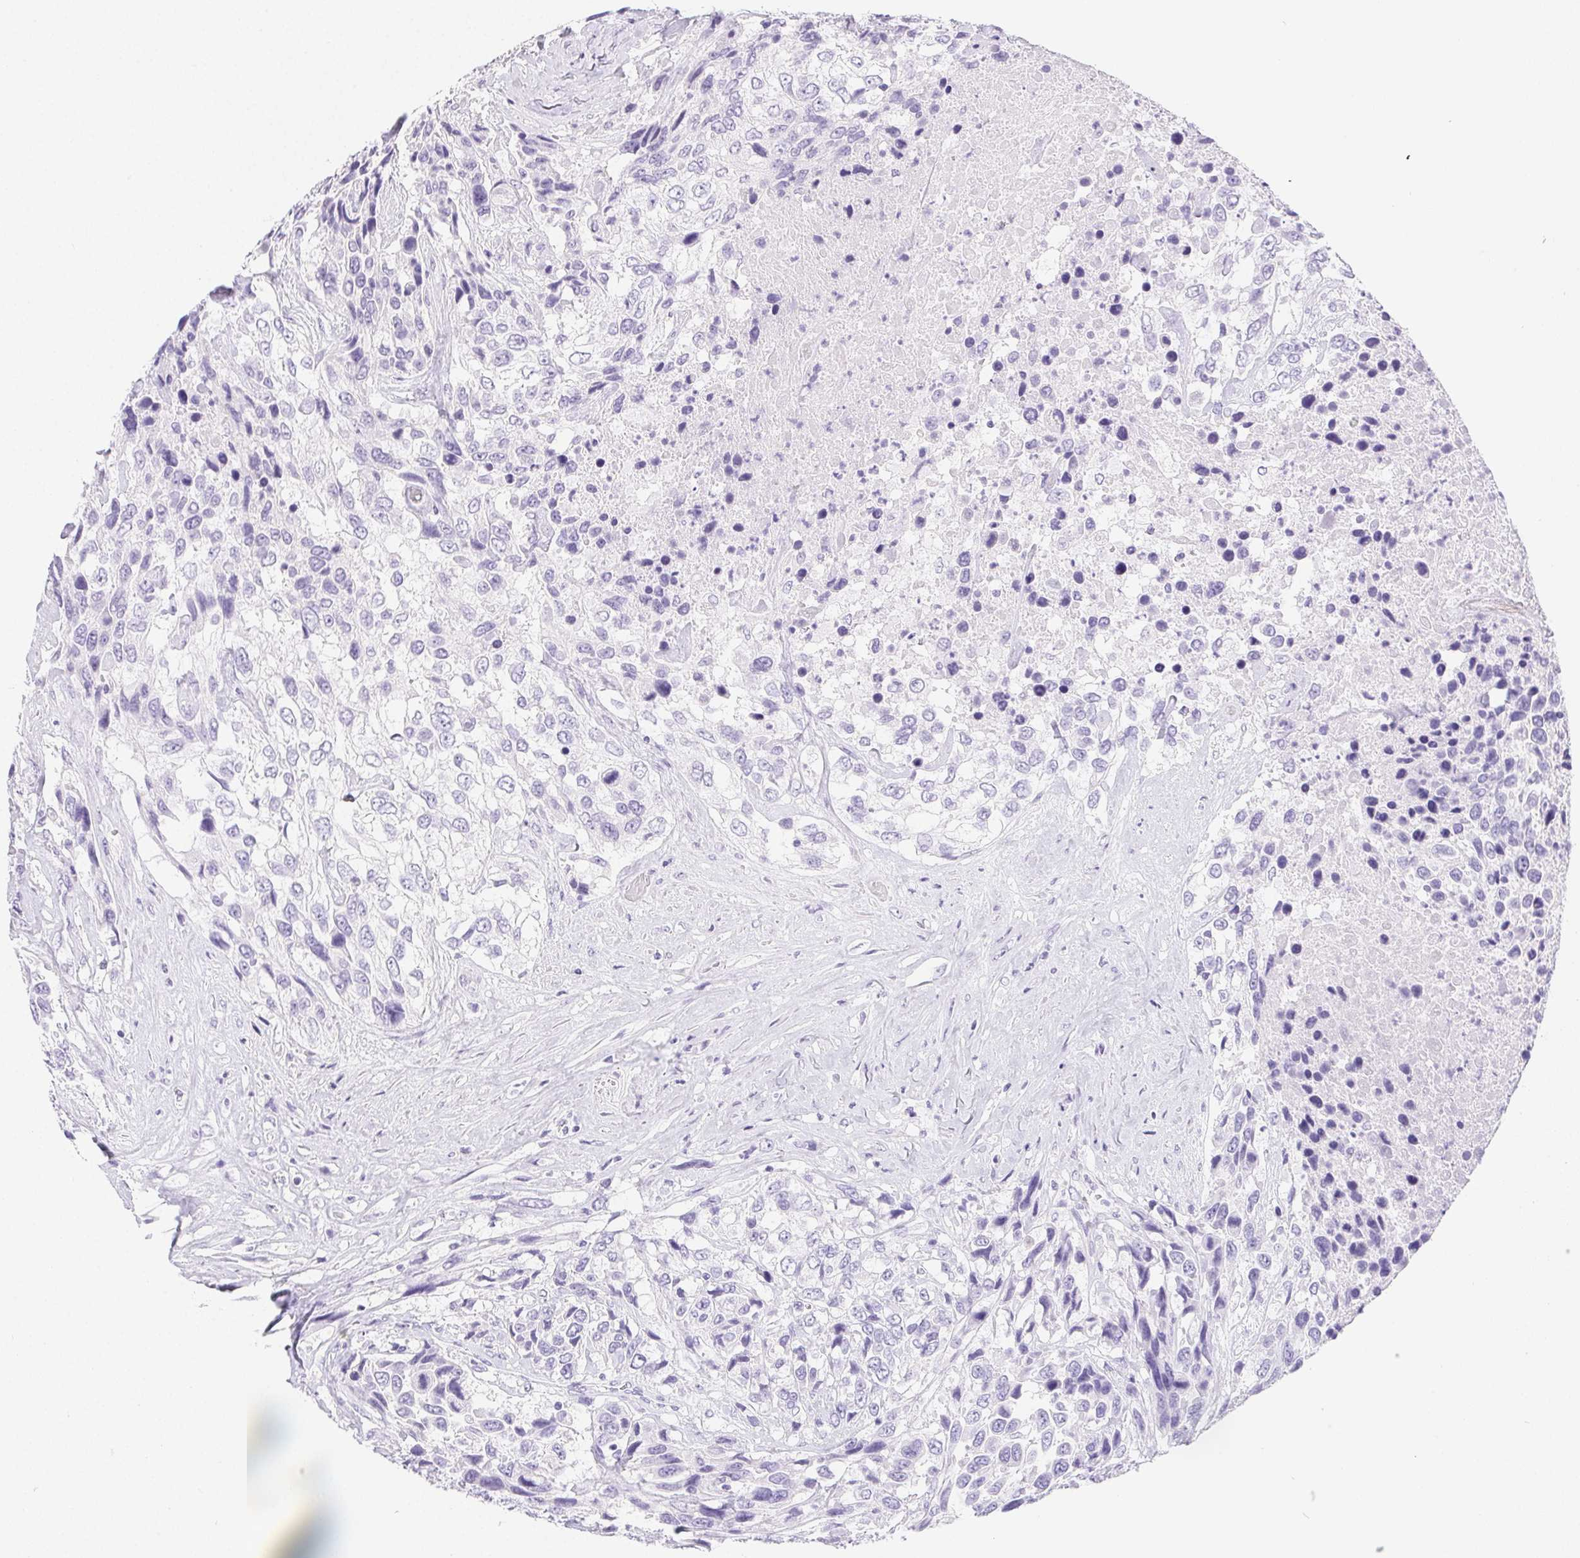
{"staining": {"intensity": "negative", "quantity": "none", "location": "none"}, "tissue": "urothelial cancer", "cell_type": "Tumor cells", "image_type": "cancer", "snomed": [{"axis": "morphology", "description": "Urothelial carcinoma, High grade"}, {"axis": "topography", "description": "Urinary bladder"}], "caption": "This image is of urothelial cancer stained with immunohistochemistry to label a protein in brown with the nuclei are counter-stained blue. There is no positivity in tumor cells.", "gene": "PNLIP", "patient": {"sex": "female", "age": 70}}